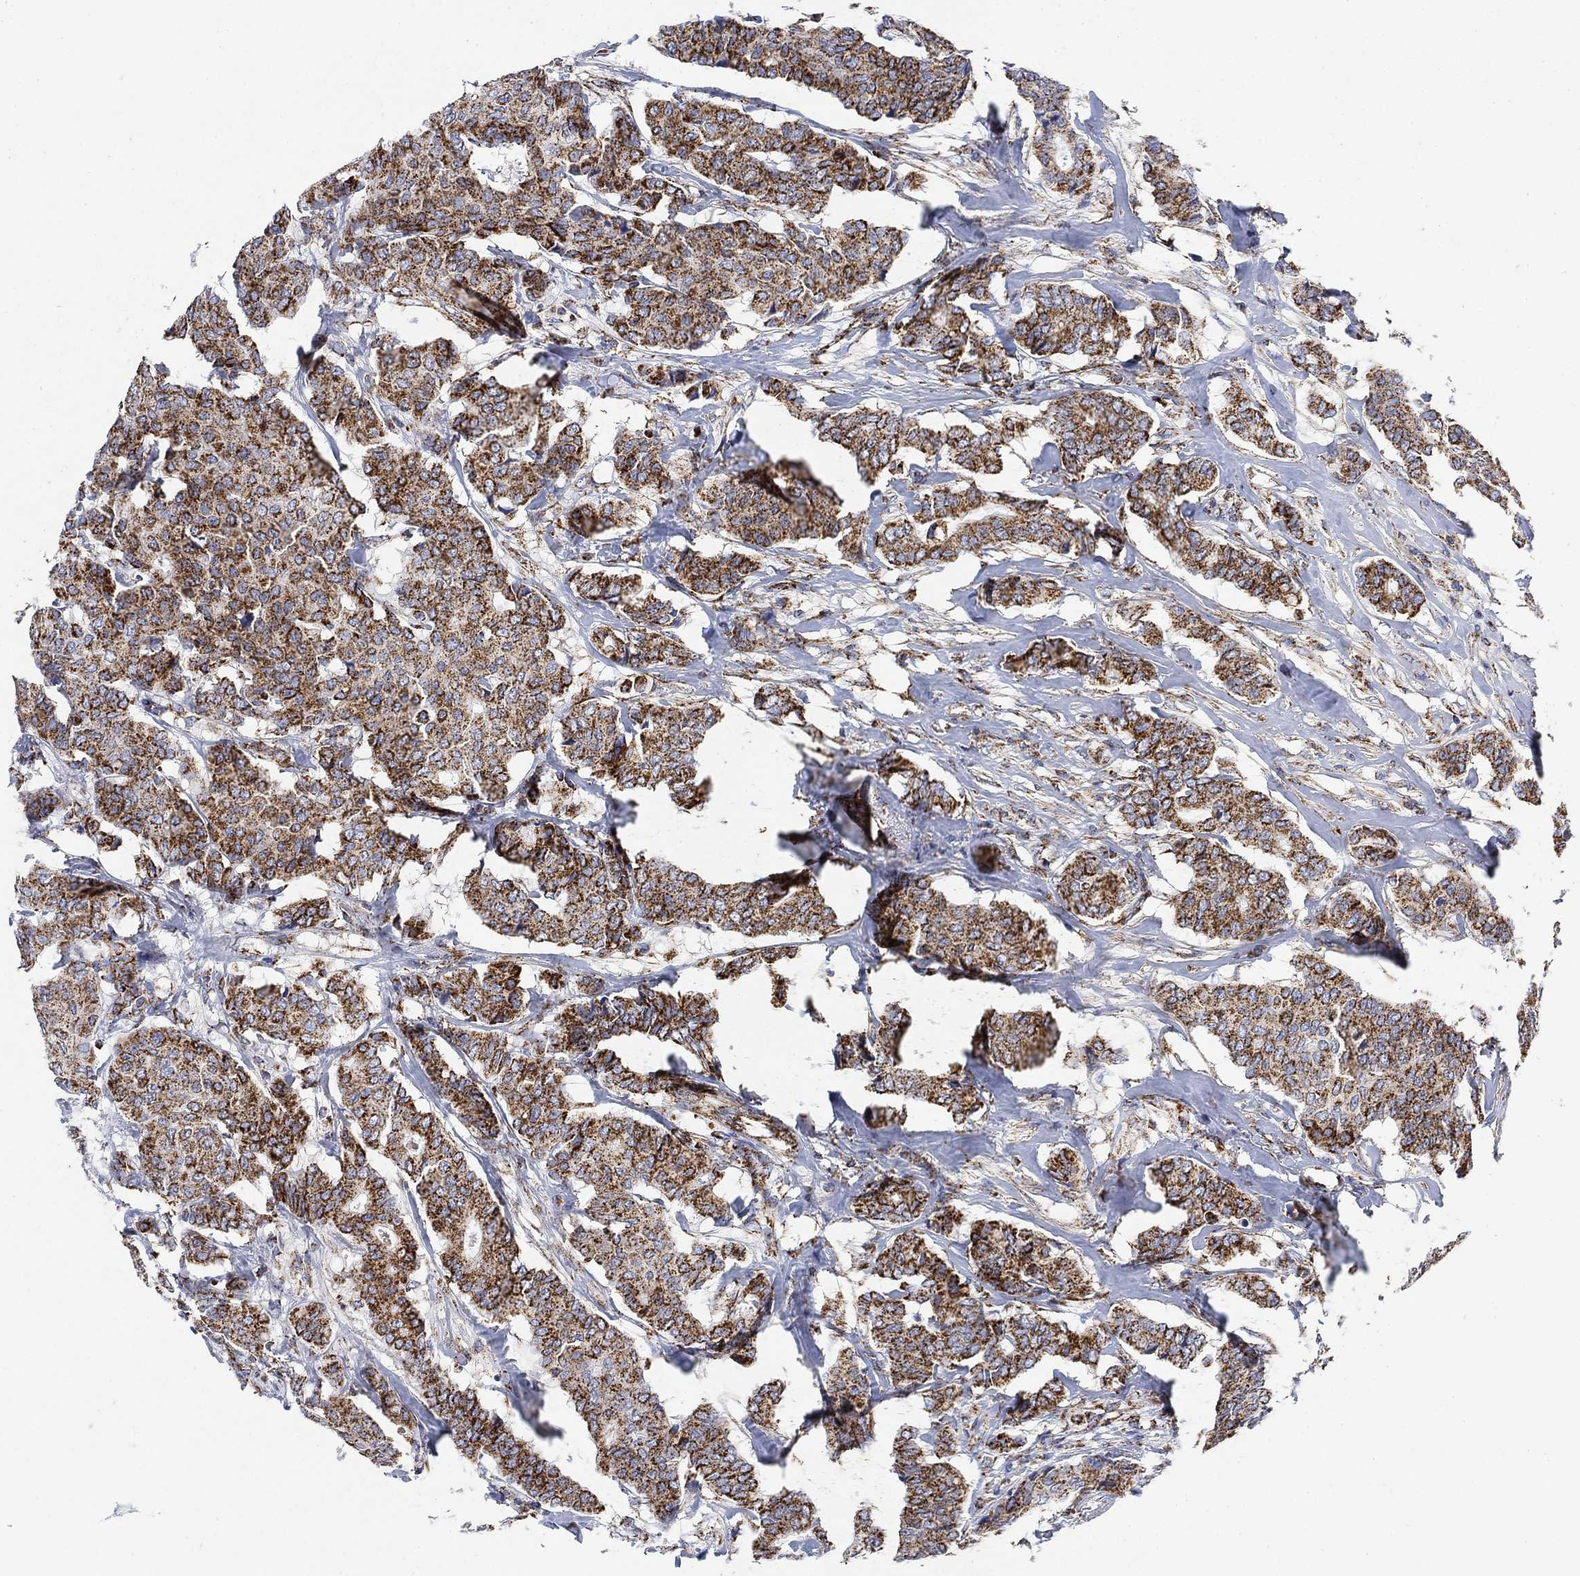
{"staining": {"intensity": "strong", "quantity": ">75%", "location": "cytoplasmic/membranous"}, "tissue": "breast cancer", "cell_type": "Tumor cells", "image_type": "cancer", "snomed": [{"axis": "morphology", "description": "Duct carcinoma"}, {"axis": "topography", "description": "Breast"}], "caption": "Immunohistochemistry of breast cancer reveals high levels of strong cytoplasmic/membranous expression in approximately >75% of tumor cells. The protein of interest is stained brown, and the nuclei are stained in blue (DAB IHC with brightfield microscopy, high magnification).", "gene": "NDUFS3", "patient": {"sex": "female", "age": 75}}